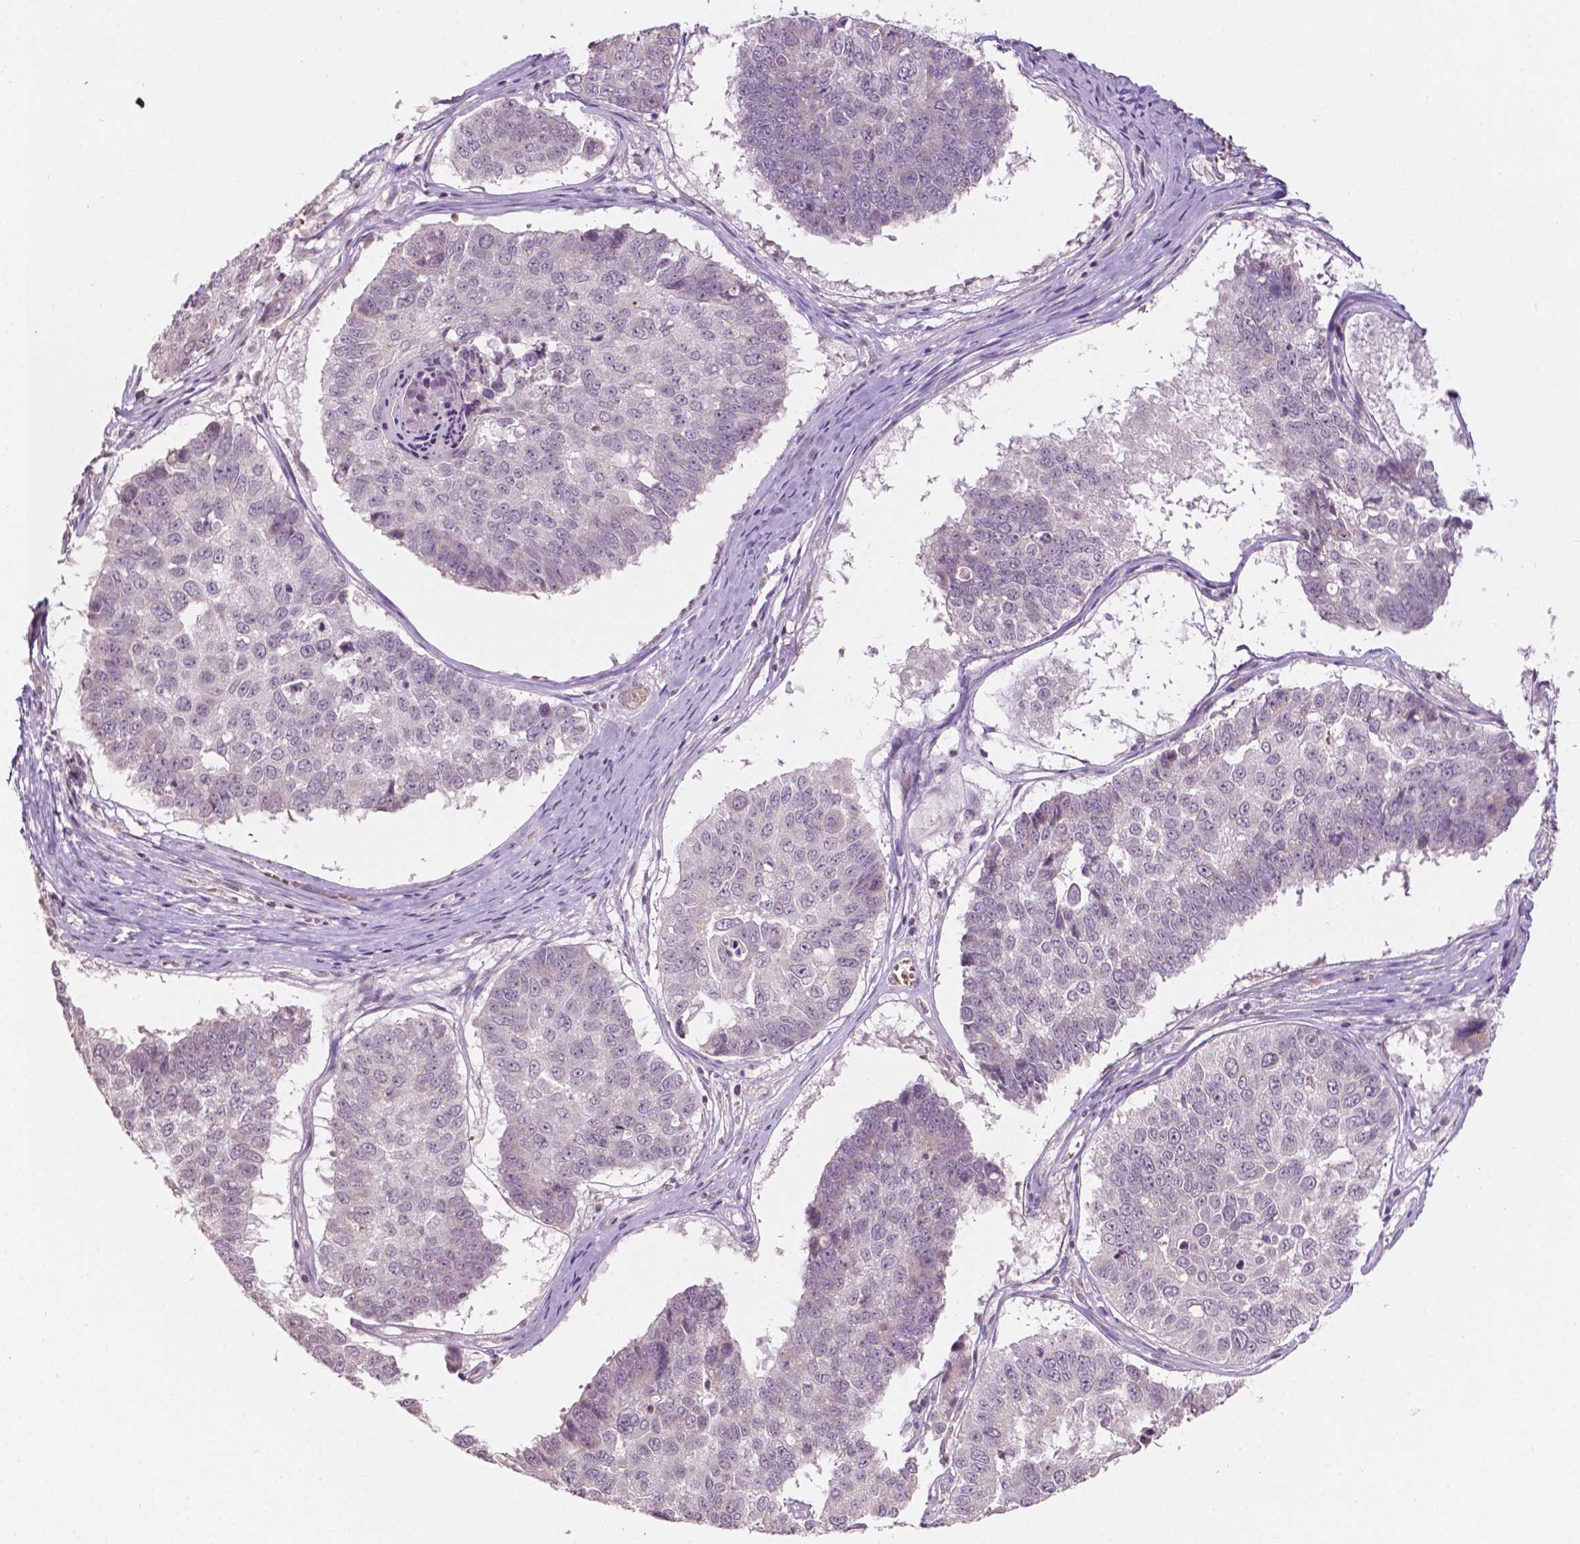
{"staining": {"intensity": "negative", "quantity": "none", "location": "none"}, "tissue": "lung cancer", "cell_type": "Tumor cells", "image_type": "cancer", "snomed": [{"axis": "morphology", "description": "Squamous cell carcinoma, NOS"}, {"axis": "topography", "description": "Lung"}], "caption": "DAB immunohistochemical staining of human lung squamous cell carcinoma shows no significant positivity in tumor cells.", "gene": "NOS1AP", "patient": {"sex": "male", "age": 73}}